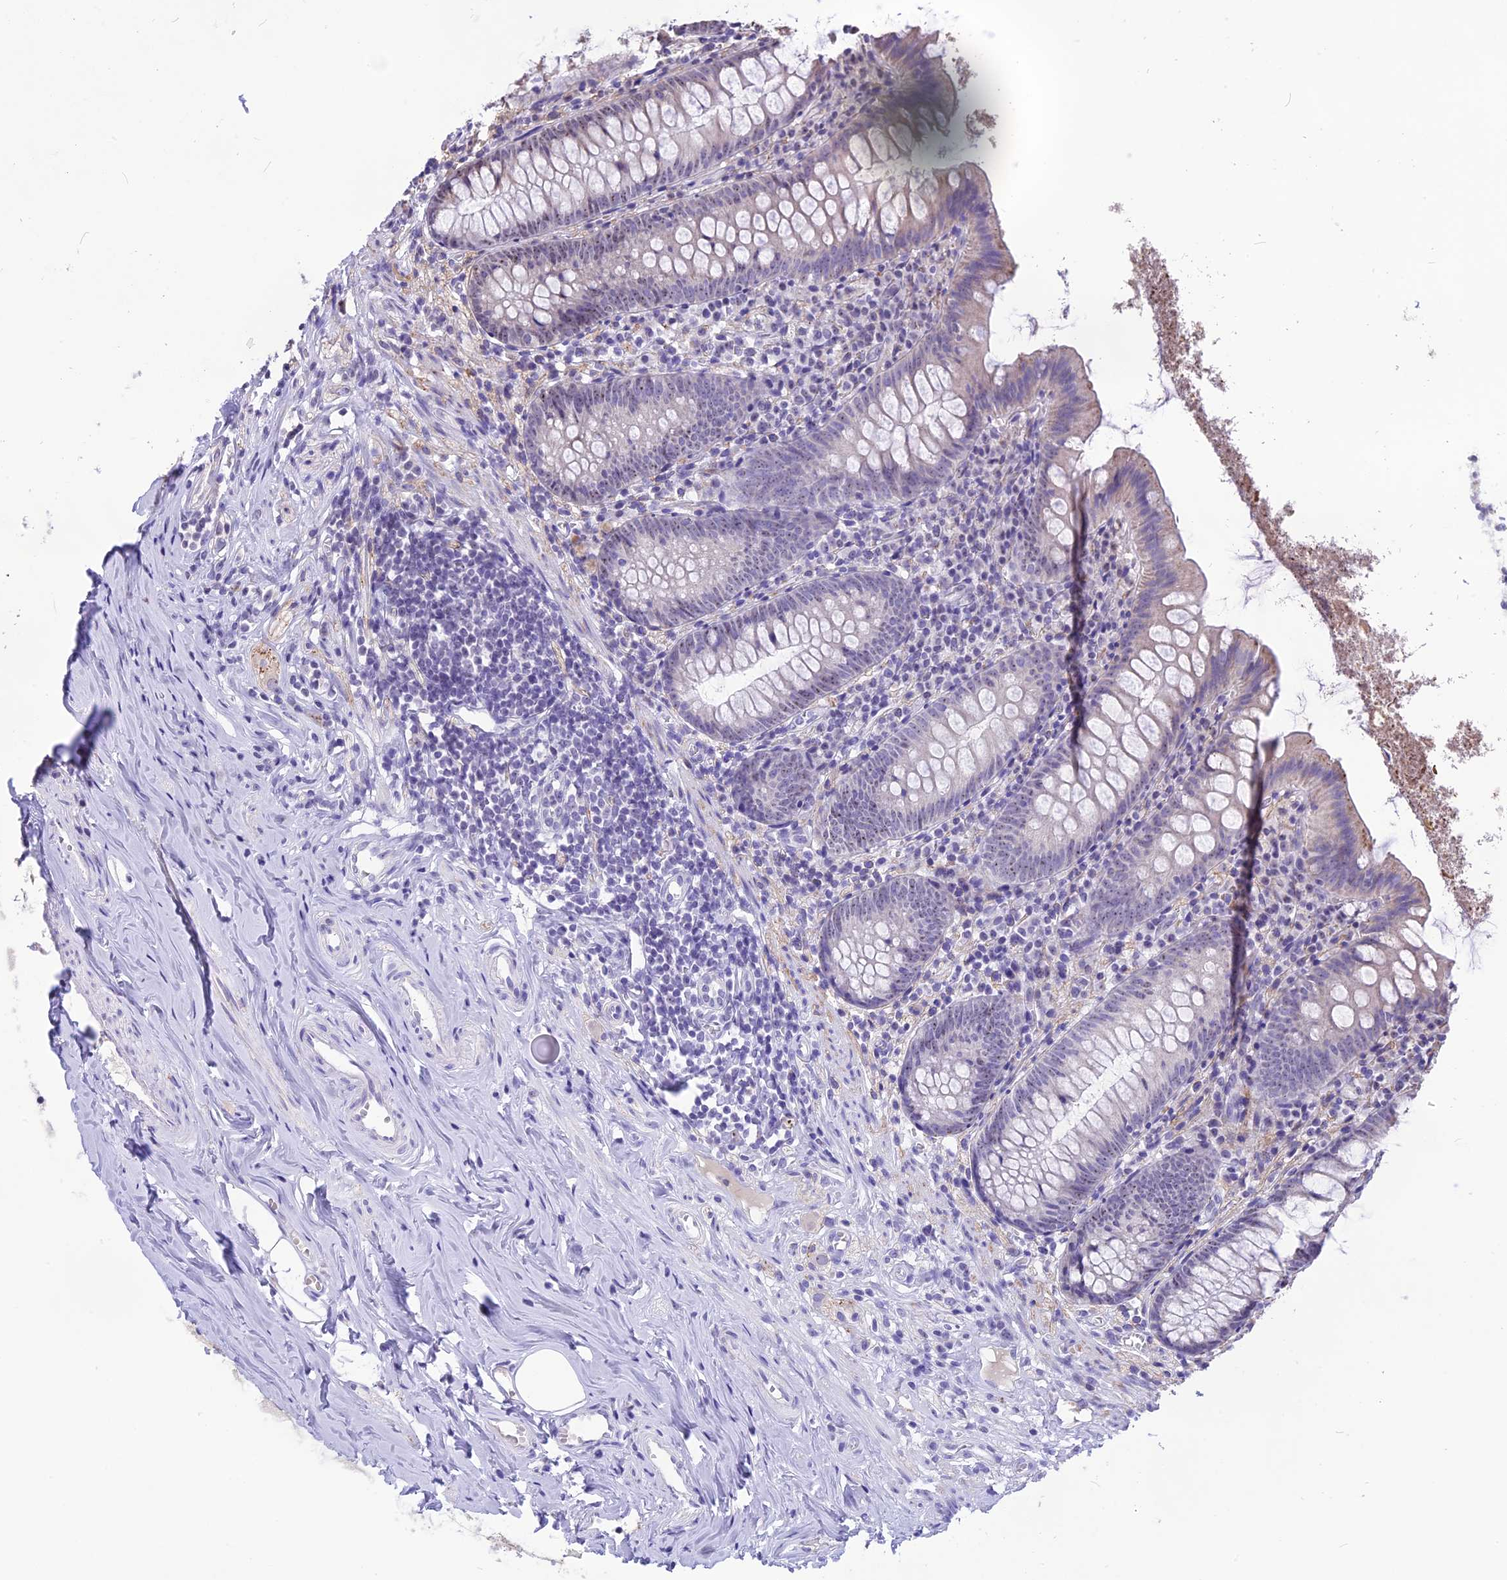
{"staining": {"intensity": "negative", "quantity": "none", "location": "none"}, "tissue": "appendix", "cell_type": "Glandular cells", "image_type": "normal", "snomed": [{"axis": "morphology", "description": "Normal tissue, NOS"}, {"axis": "topography", "description": "Appendix"}], "caption": "DAB immunohistochemical staining of unremarkable appendix displays no significant positivity in glandular cells.", "gene": "CMSS1", "patient": {"sex": "female", "age": 51}}